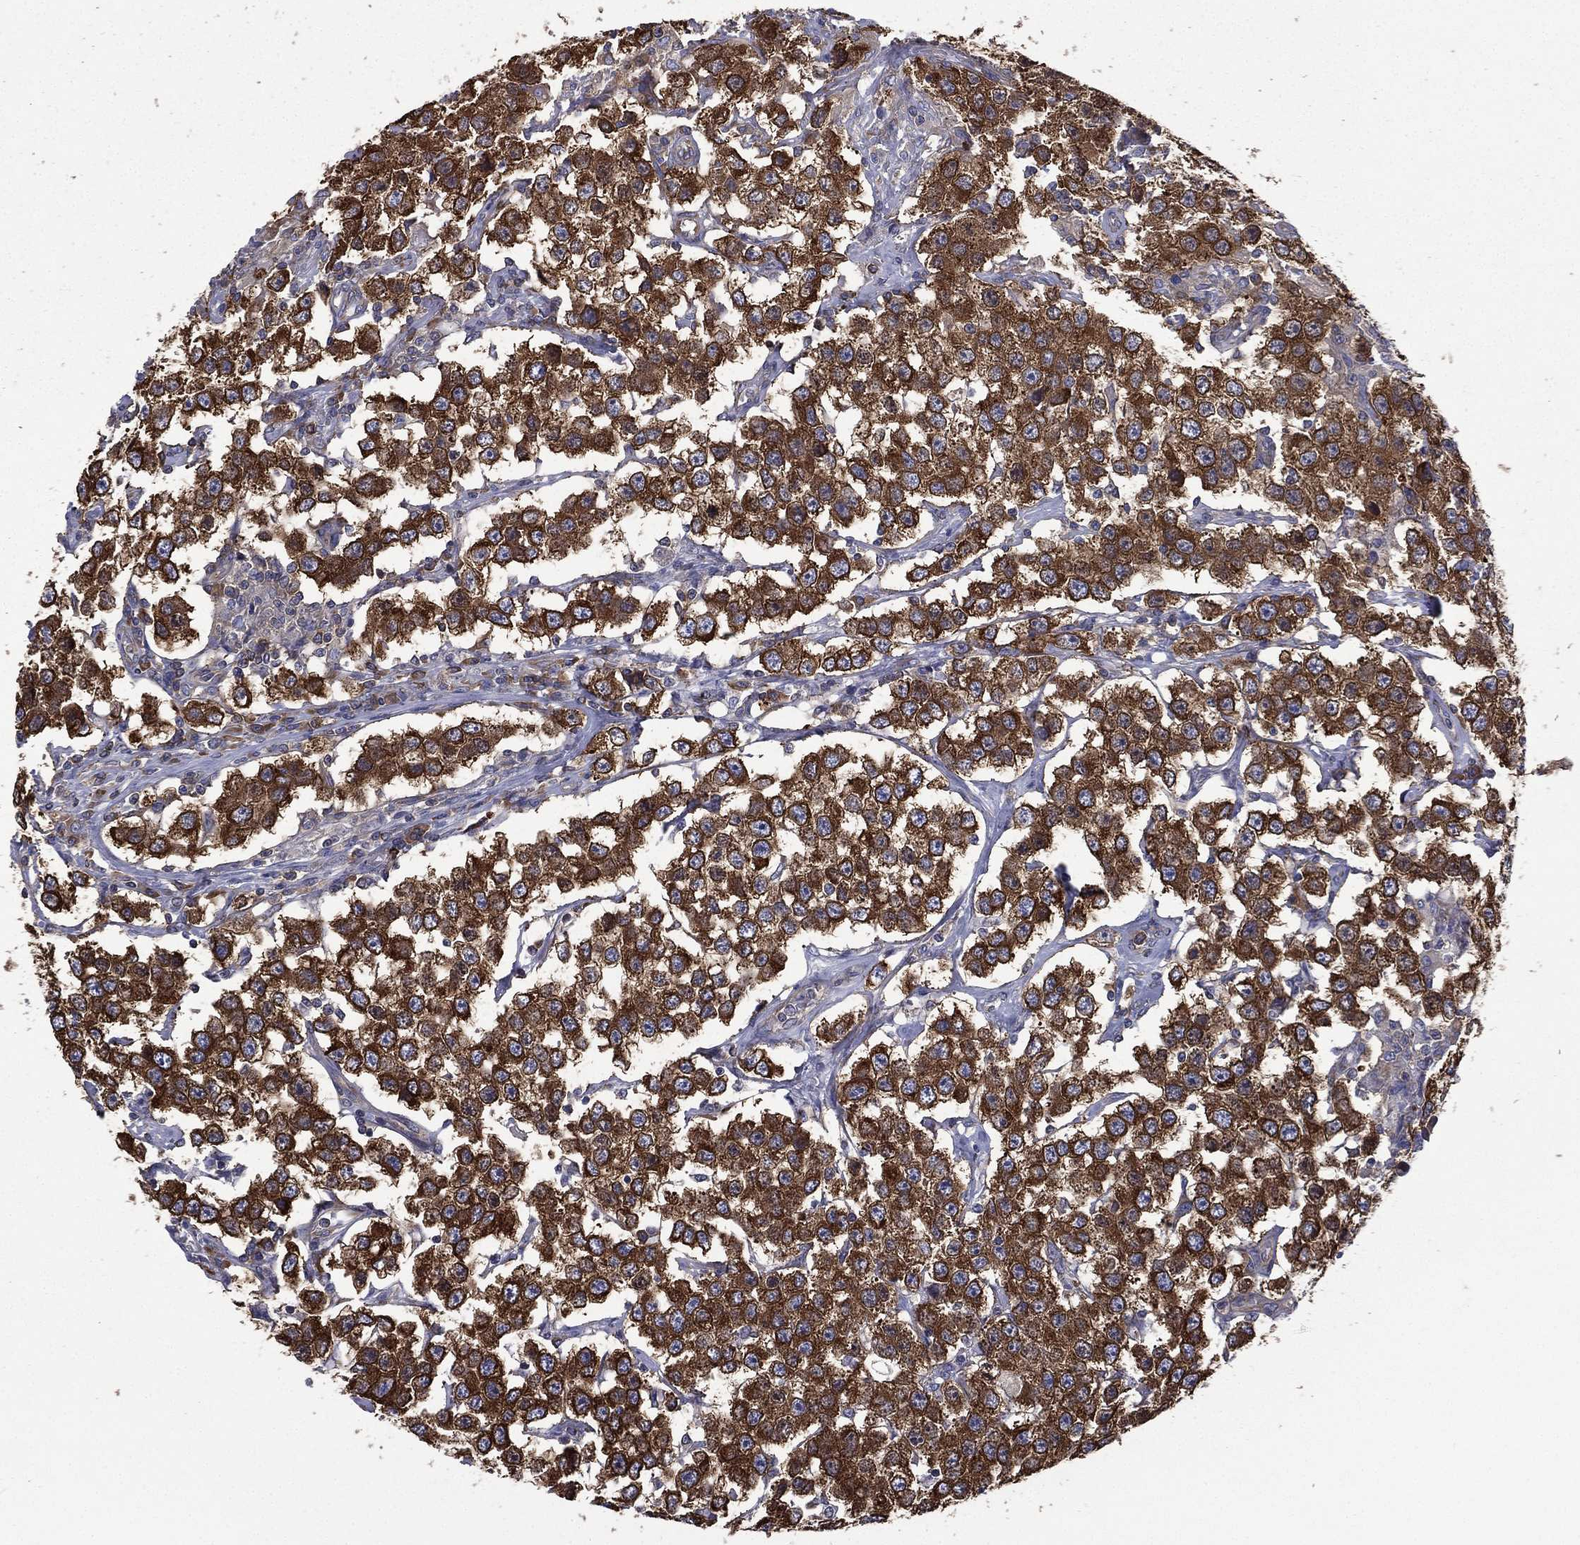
{"staining": {"intensity": "strong", "quantity": ">75%", "location": "cytoplasmic/membranous"}, "tissue": "testis cancer", "cell_type": "Tumor cells", "image_type": "cancer", "snomed": [{"axis": "morphology", "description": "Seminoma, NOS"}, {"axis": "topography", "description": "Testis"}], "caption": "Testis seminoma was stained to show a protein in brown. There is high levels of strong cytoplasmic/membranous staining in approximately >75% of tumor cells.", "gene": "FARSA", "patient": {"sex": "male", "age": 52}}